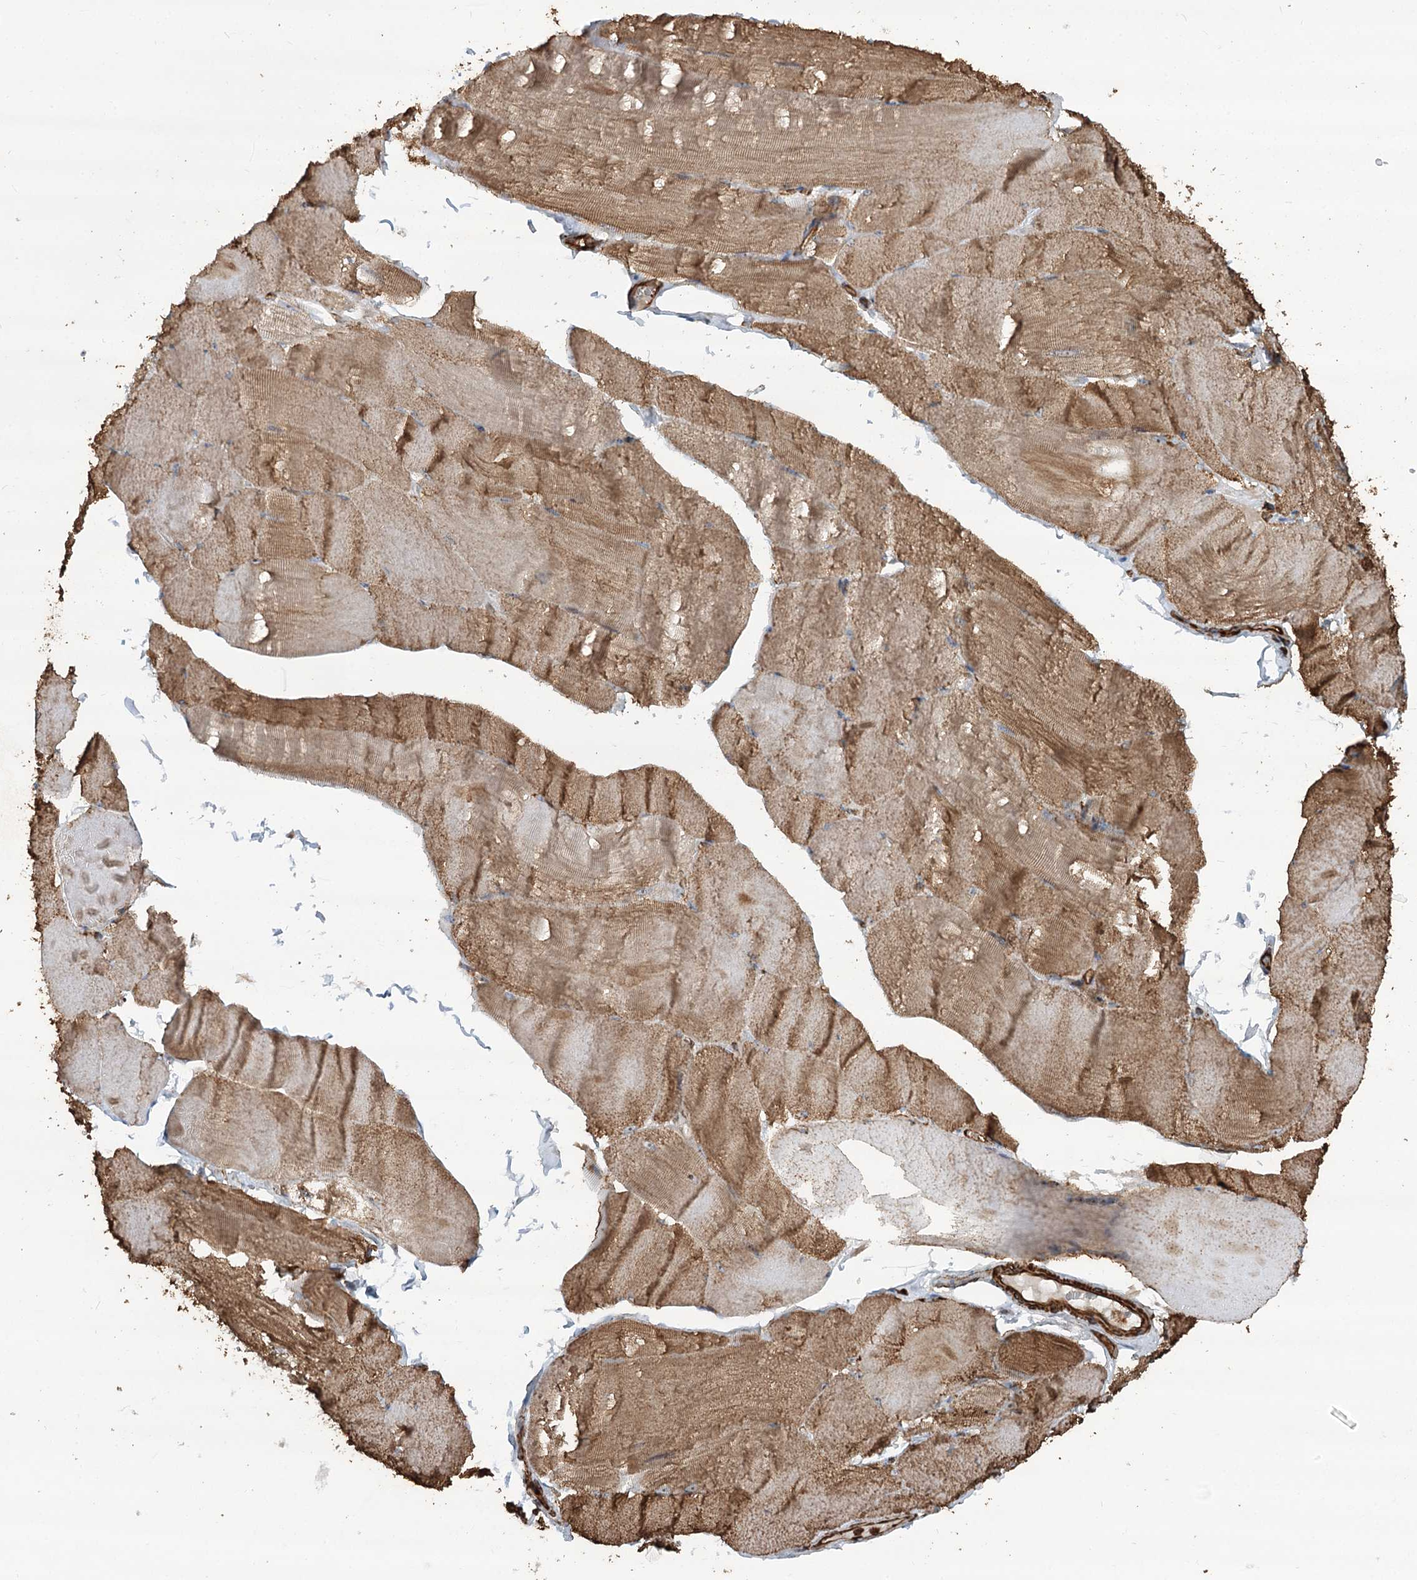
{"staining": {"intensity": "moderate", "quantity": ">75%", "location": "cytoplasmic/membranous"}, "tissue": "skeletal muscle", "cell_type": "Myocytes", "image_type": "normal", "snomed": [{"axis": "morphology", "description": "Normal tissue, NOS"}, {"axis": "morphology", "description": "Basal cell carcinoma"}, {"axis": "topography", "description": "Skeletal muscle"}], "caption": "Immunohistochemistry staining of normal skeletal muscle, which shows medium levels of moderate cytoplasmic/membranous expression in approximately >75% of myocytes indicating moderate cytoplasmic/membranous protein positivity. The staining was performed using DAB (brown) for protein detection and nuclei were counterstained in hematoxylin (blue).", "gene": "WDR36", "patient": {"sex": "female", "age": 64}}